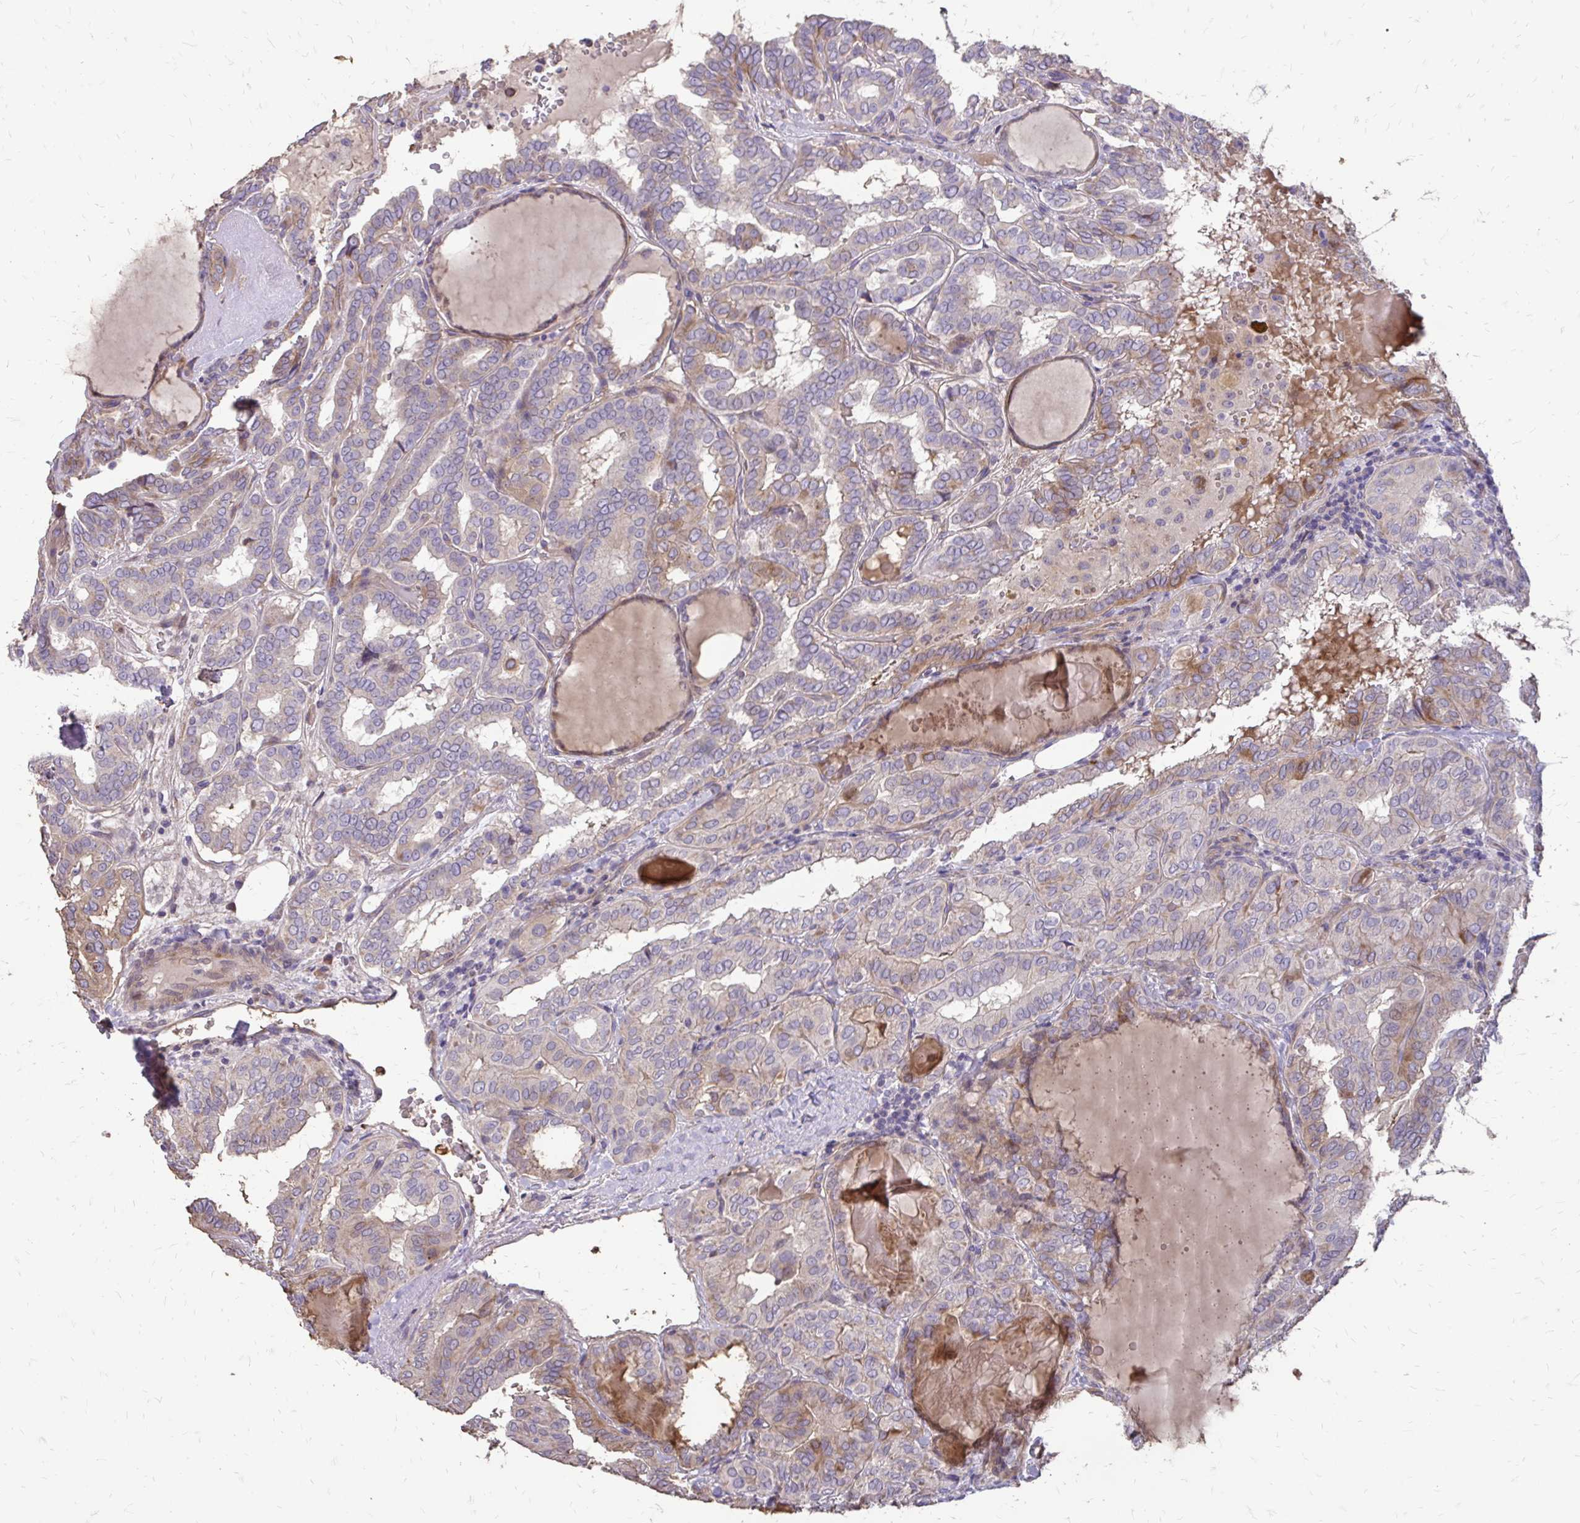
{"staining": {"intensity": "weak", "quantity": "25%-75%", "location": "cytoplasmic/membranous"}, "tissue": "thyroid cancer", "cell_type": "Tumor cells", "image_type": "cancer", "snomed": [{"axis": "morphology", "description": "Papillary adenocarcinoma, NOS"}, {"axis": "topography", "description": "Thyroid gland"}], "caption": "A brown stain highlights weak cytoplasmic/membranous staining of a protein in human thyroid papillary adenocarcinoma tumor cells.", "gene": "MYORG", "patient": {"sex": "female", "age": 46}}